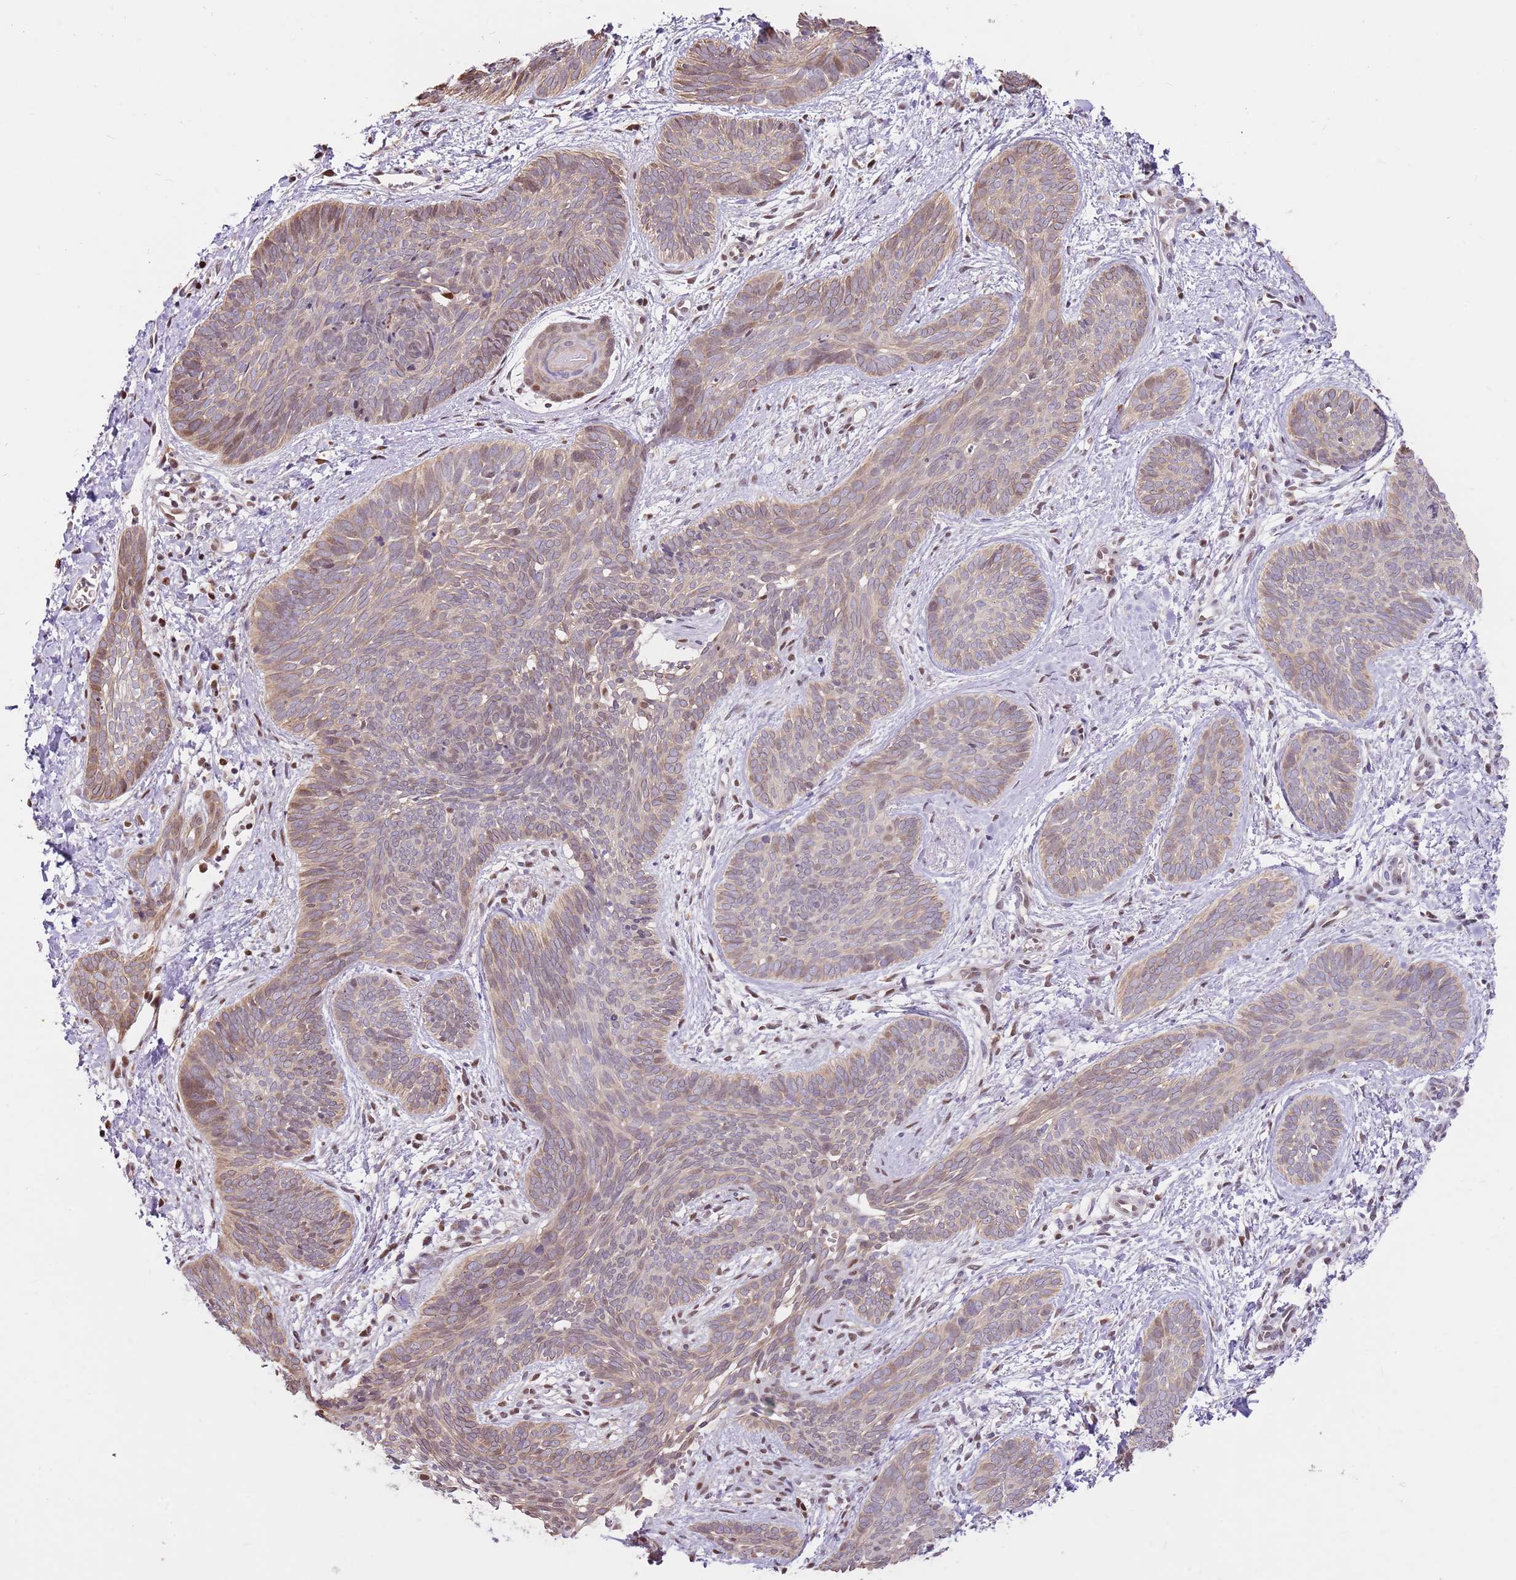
{"staining": {"intensity": "weak", "quantity": ">75%", "location": "cytoplasmic/membranous,nuclear"}, "tissue": "skin cancer", "cell_type": "Tumor cells", "image_type": "cancer", "snomed": [{"axis": "morphology", "description": "Basal cell carcinoma"}, {"axis": "topography", "description": "Skin"}], "caption": "A high-resolution image shows immunohistochemistry staining of skin cancer, which demonstrates weak cytoplasmic/membranous and nuclear expression in approximately >75% of tumor cells.", "gene": "RFK", "patient": {"sex": "female", "age": 81}}